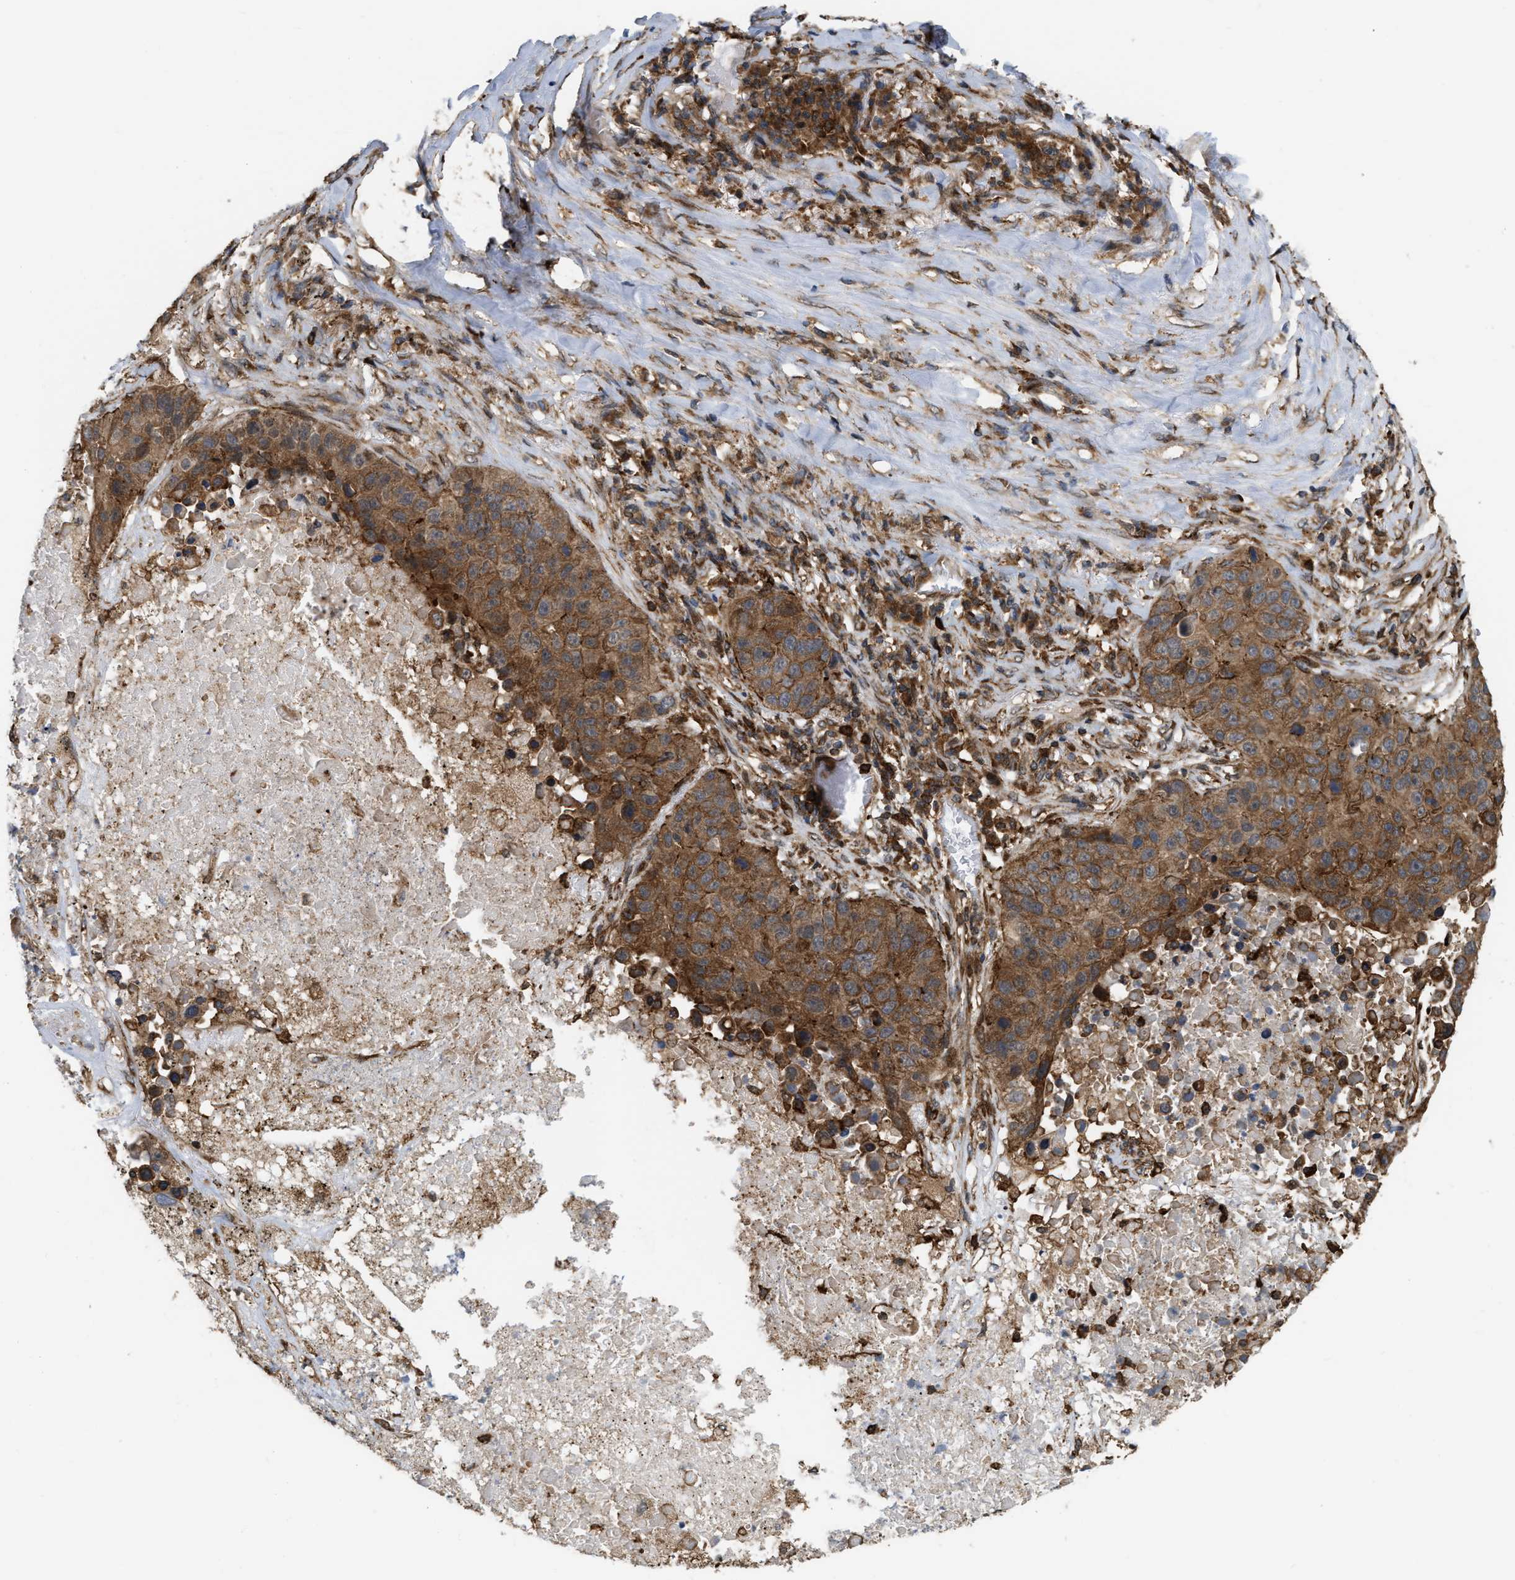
{"staining": {"intensity": "strong", "quantity": ">75%", "location": "cytoplasmic/membranous"}, "tissue": "lung cancer", "cell_type": "Tumor cells", "image_type": "cancer", "snomed": [{"axis": "morphology", "description": "Squamous cell carcinoma, NOS"}, {"axis": "topography", "description": "Lung"}], "caption": "Immunohistochemistry (IHC) (DAB) staining of human lung cancer (squamous cell carcinoma) shows strong cytoplasmic/membranous protein expression in about >75% of tumor cells. (Stains: DAB in brown, nuclei in blue, Microscopy: brightfield microscopy at high magnification).", "gene": "IQCE", "patient": {"sex": "male", "age": 57}}